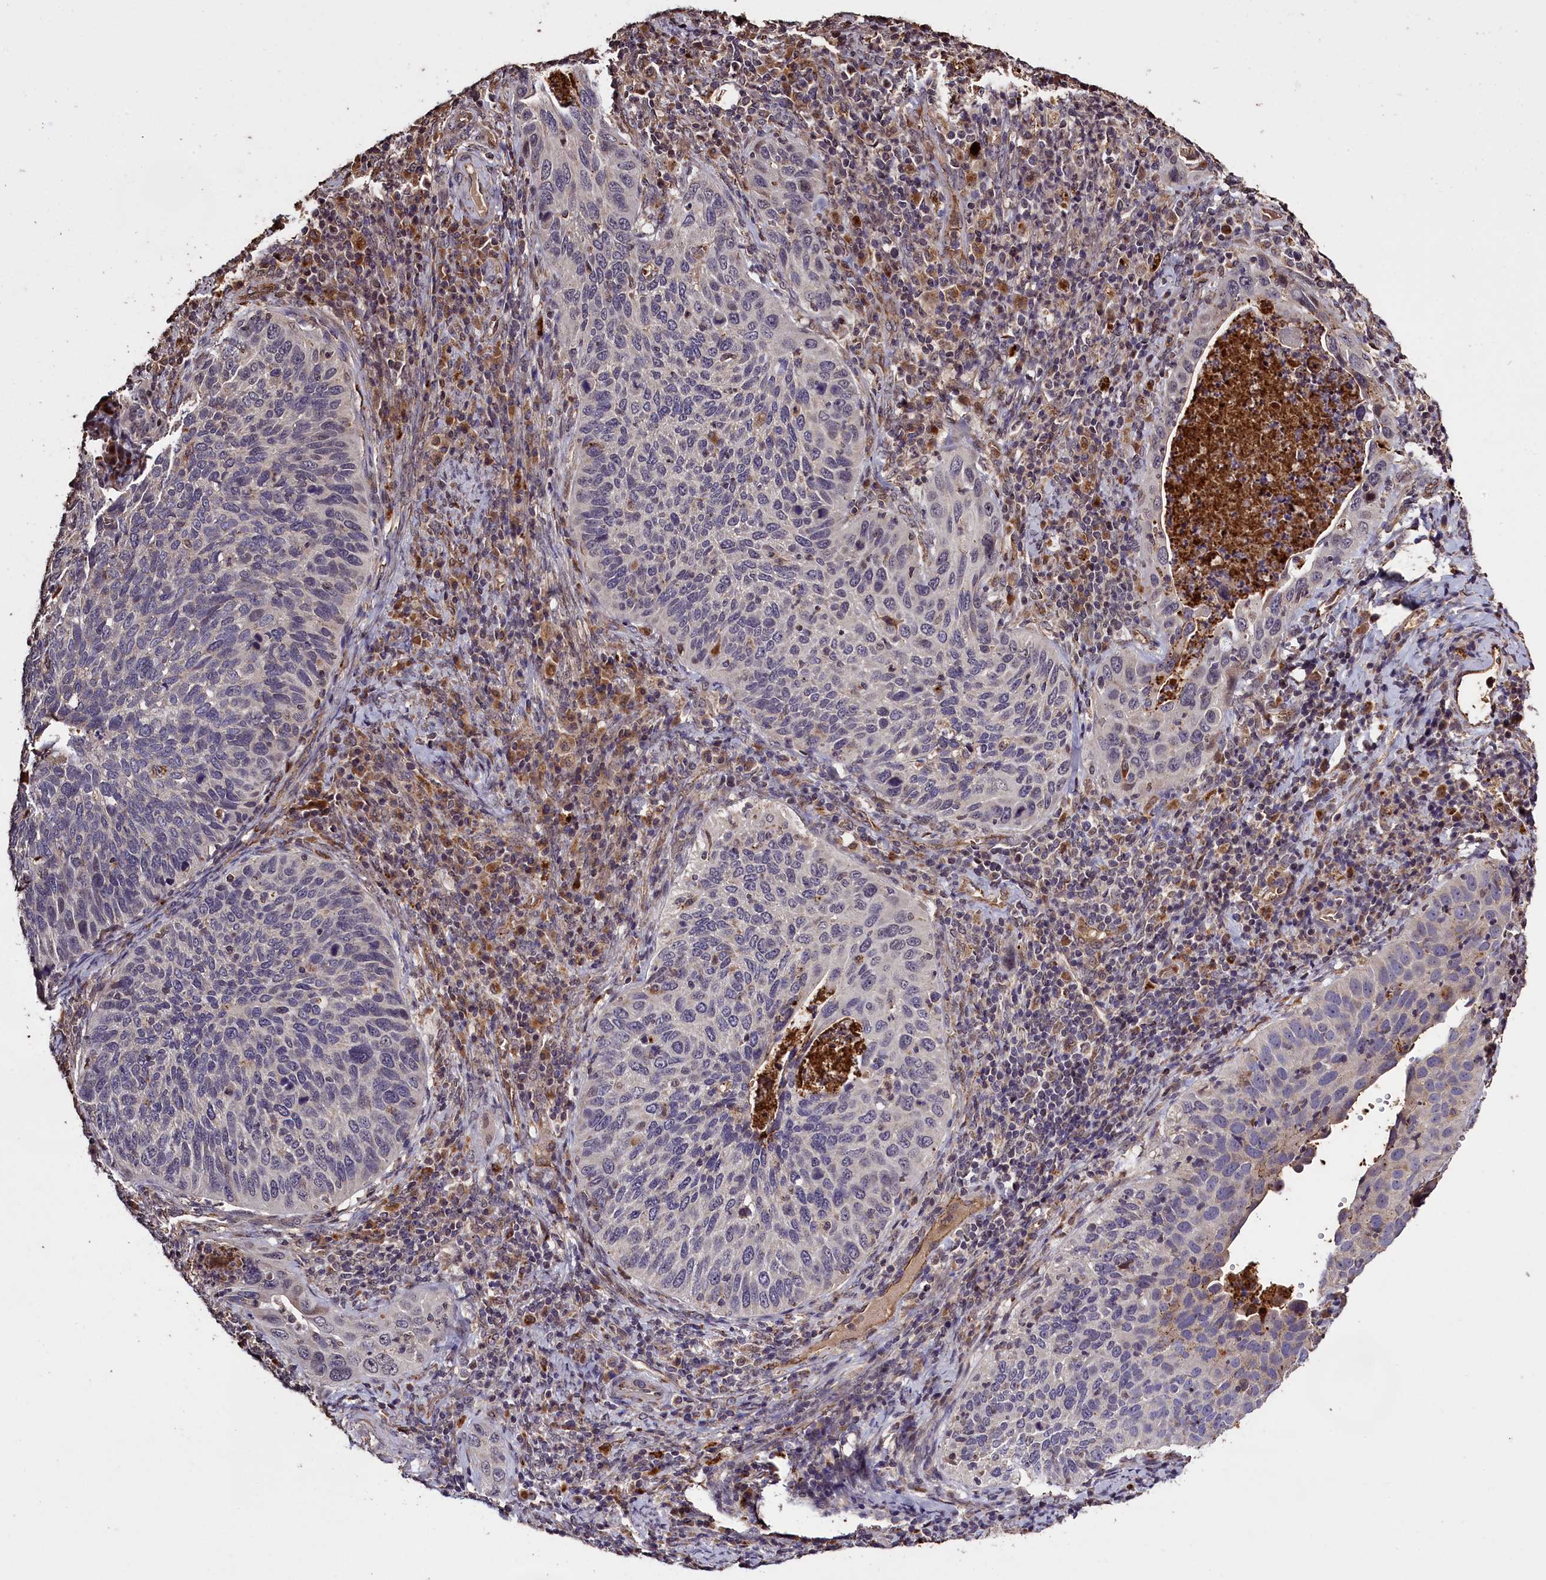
{"staining": {"intensity": "negative", "quantity": "none", "location": "none"}, "tissue": "cervical cancer", "cell_type": "Tumor cells", "image_type": "cancer", "snomed": [{"axis": "morphology", "description": "Squamous cell carcinoma, NOS"}, {"axis": "topography", "description": "Cervix"}], "caption": "Human cervical cancer stained for a protein using immunohistochemistry (IHC) displays no expression in tumor cells.", "gene": "CLRN2", "patient": {"sex": "female", "age": 38}}